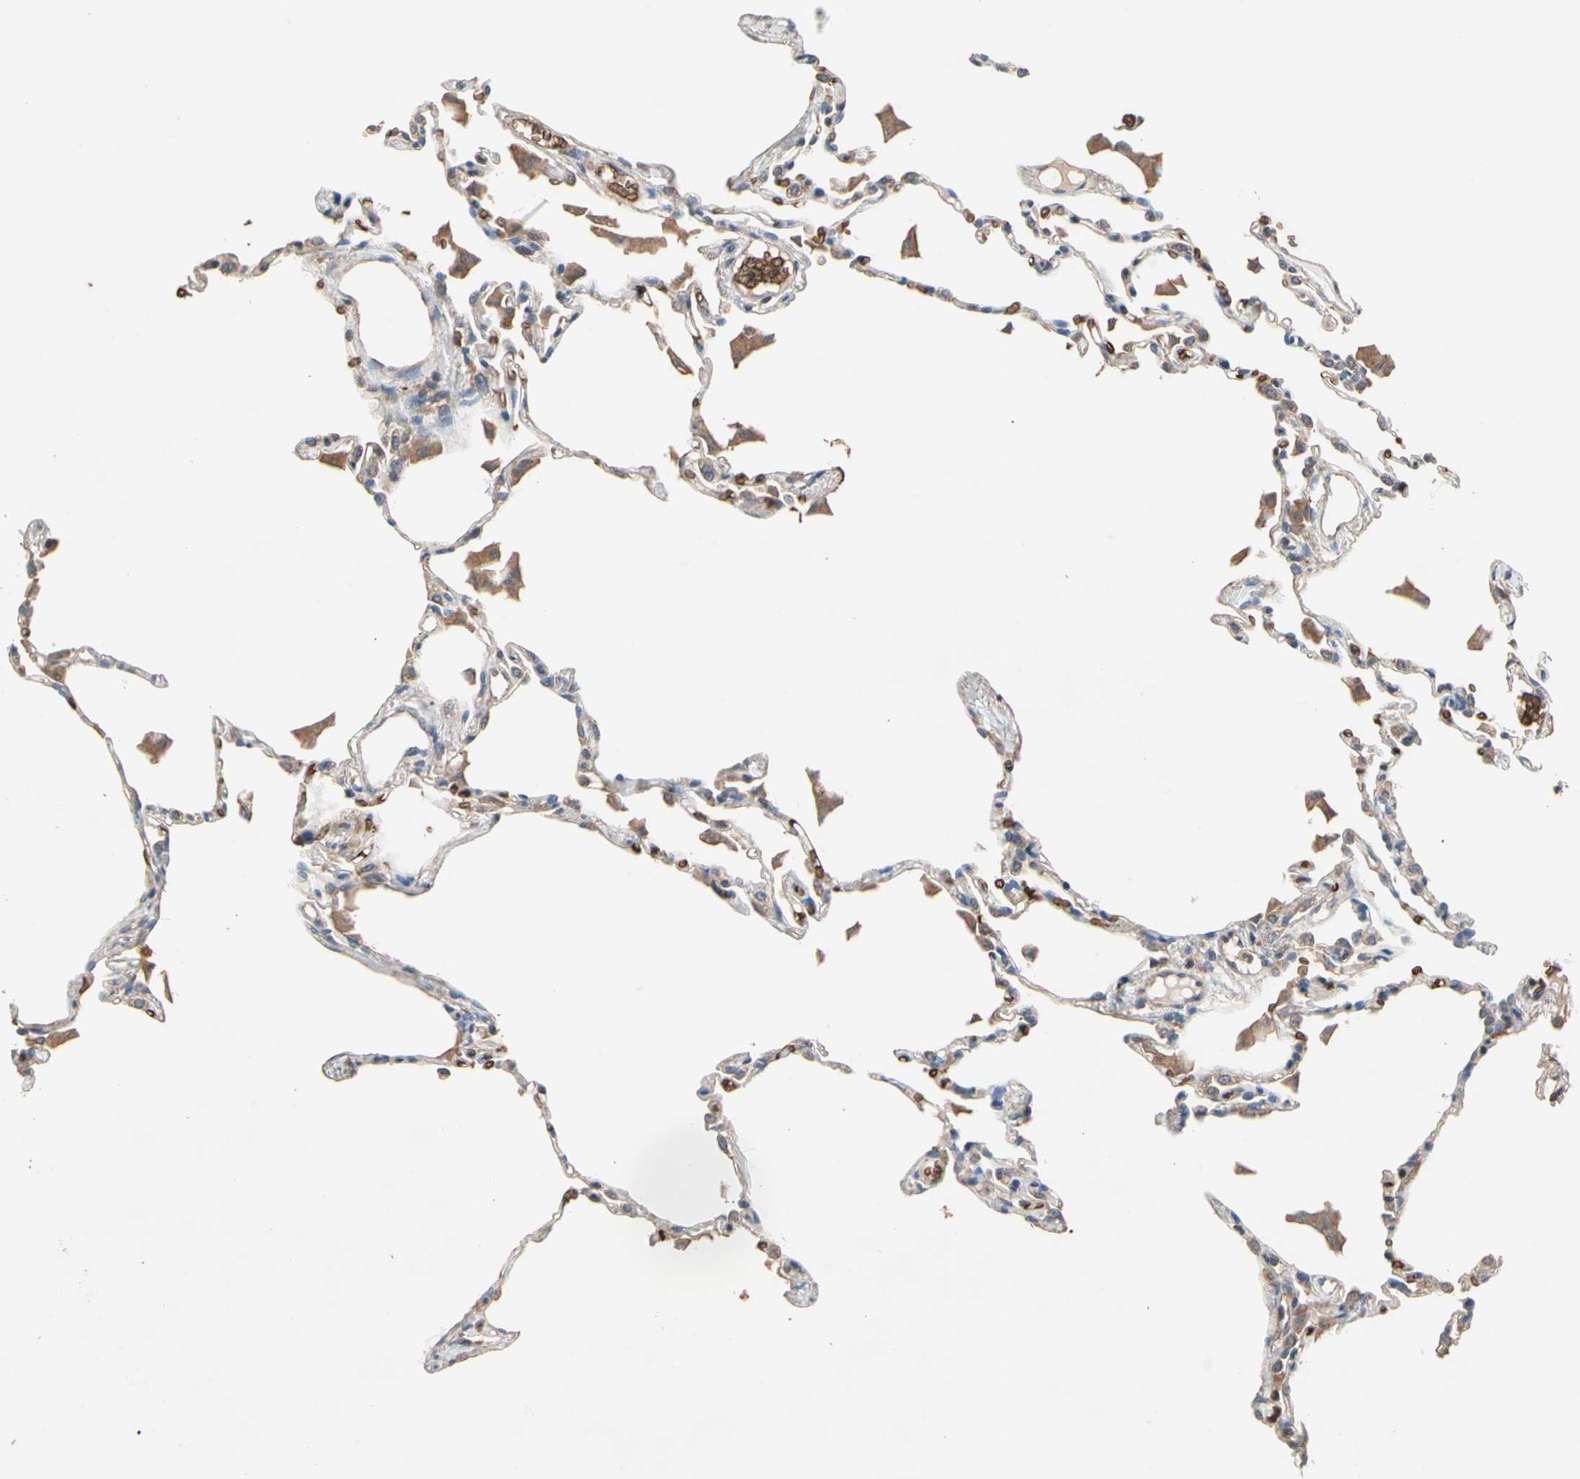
{"staining": {"intensity": "weak", "quantity": "25%-75%", "location": "cytoplasmic/membranous"}, "tissue": "lung", "cell_type": "Alveolar cells", "image_type": "normal", "snomed": [{"axis": "morphology", "description": "Normal tissue, NOS"}, {"axis": "topography", "description": "Lung"}], "caption": "Lung was stained to show a protein in brown. There is low levels of weak cytoplasmic/membranous positivity in approximately 25%-75% of alveolar cells.", "gene": "RIOK2", "patient": {"sex": "female", "age": 49}}